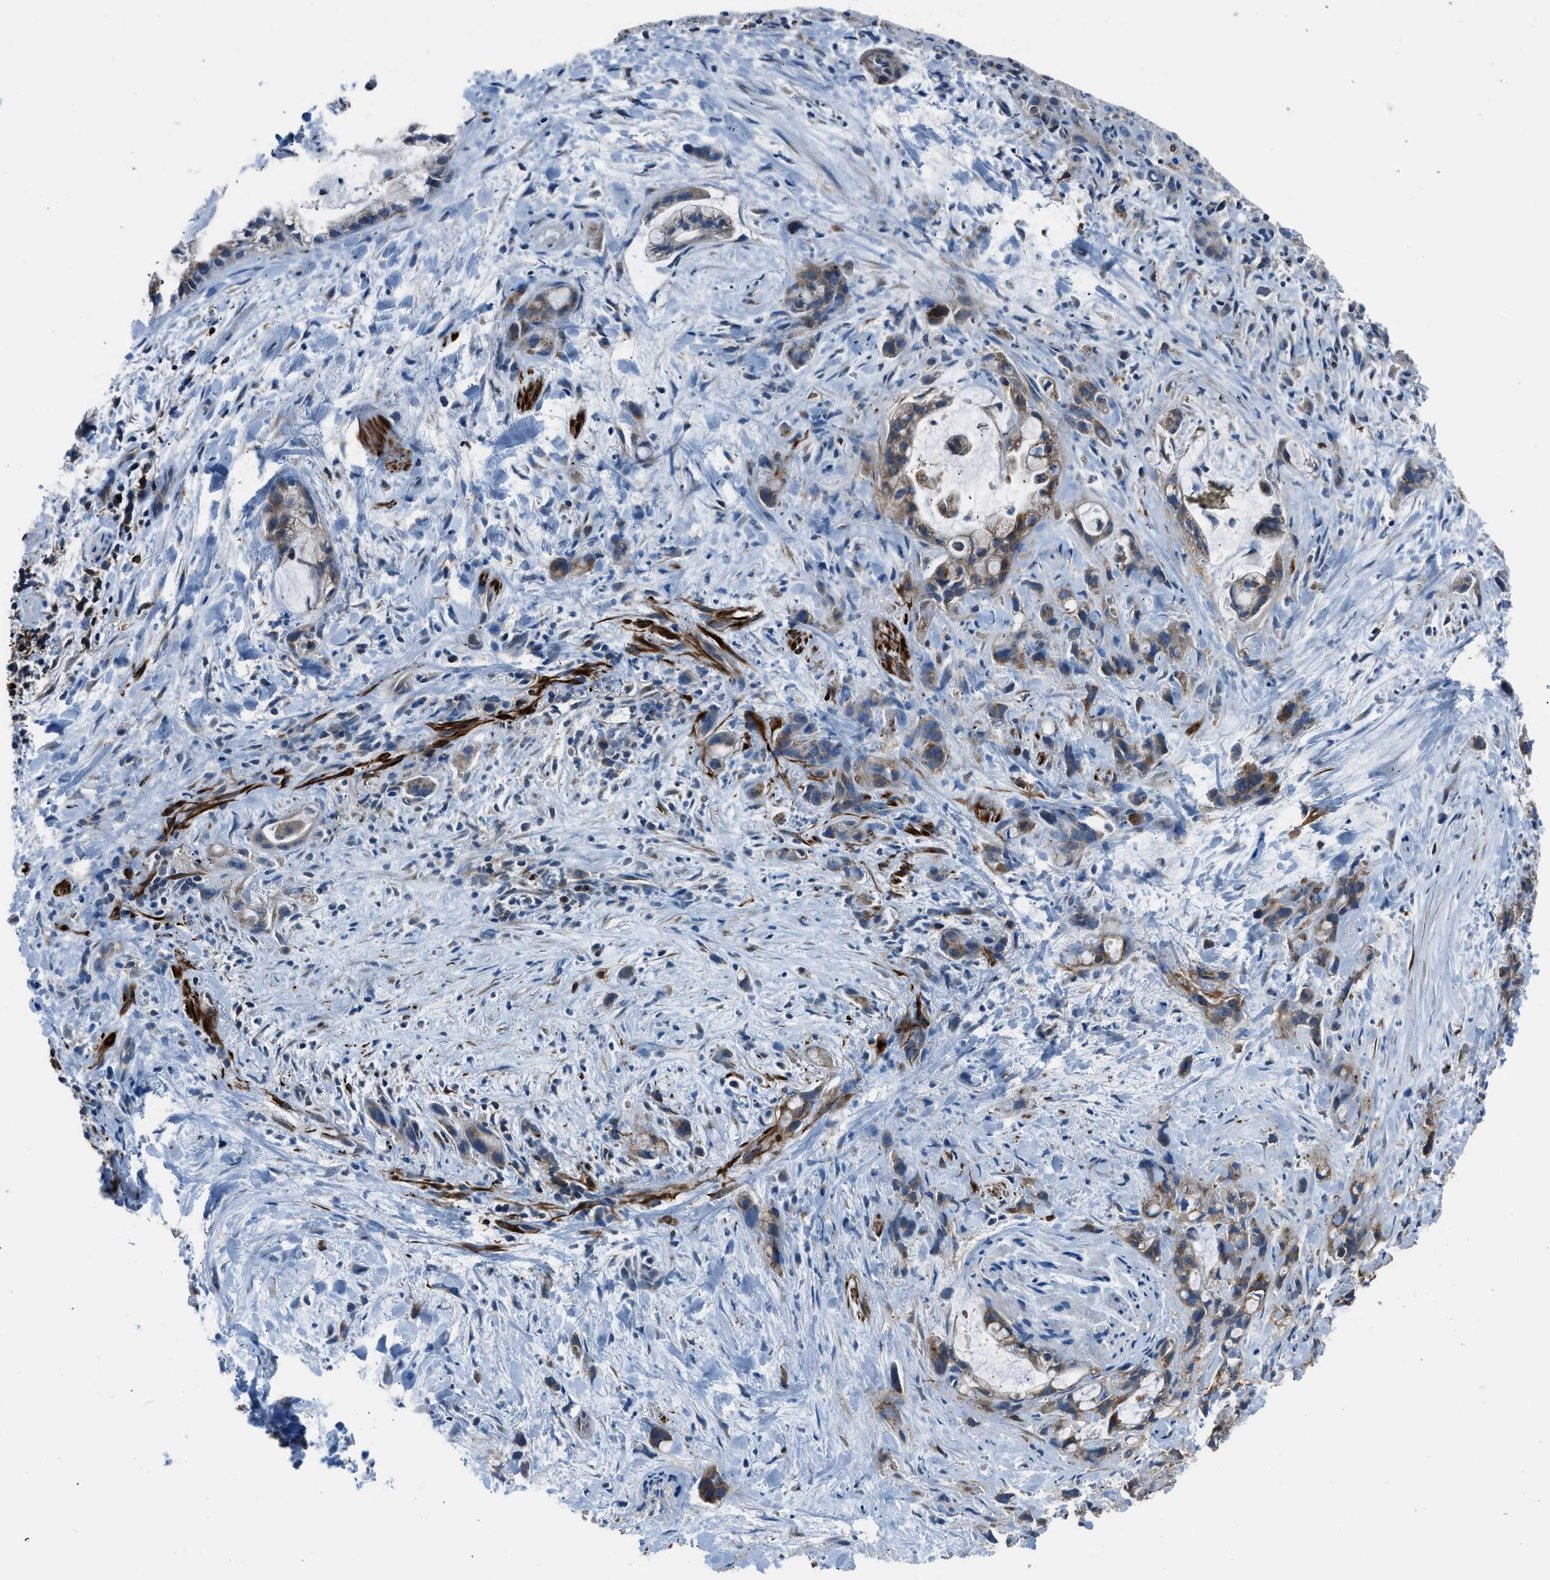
{"staining": {"intensity": "moderate", "quantity": "25%-75%", "location": "cytoplasmic/membranous"}, "tissue": "liver cancer", "cell_type": "Tumor cells", "image_type": "cancer", "snomed": [{"axis": "morphology", "description": "Cholangiocarcinoma"}, {"axis": "topography", "description": "Liver"}], "caption": "Immunohistochemical staining of human liver cancer (cholangiocarcinoma) demonstrates medium levels of moderate cytoplasmic/membranous expression in about 25%-75% of tumor cells. (Stains: DAB in brown, nuclei in blue, Microscopy: brightfield microscopy at high magnification).", "gene": "LMBR1", "patient": {"sex": "female", "age": 72}}